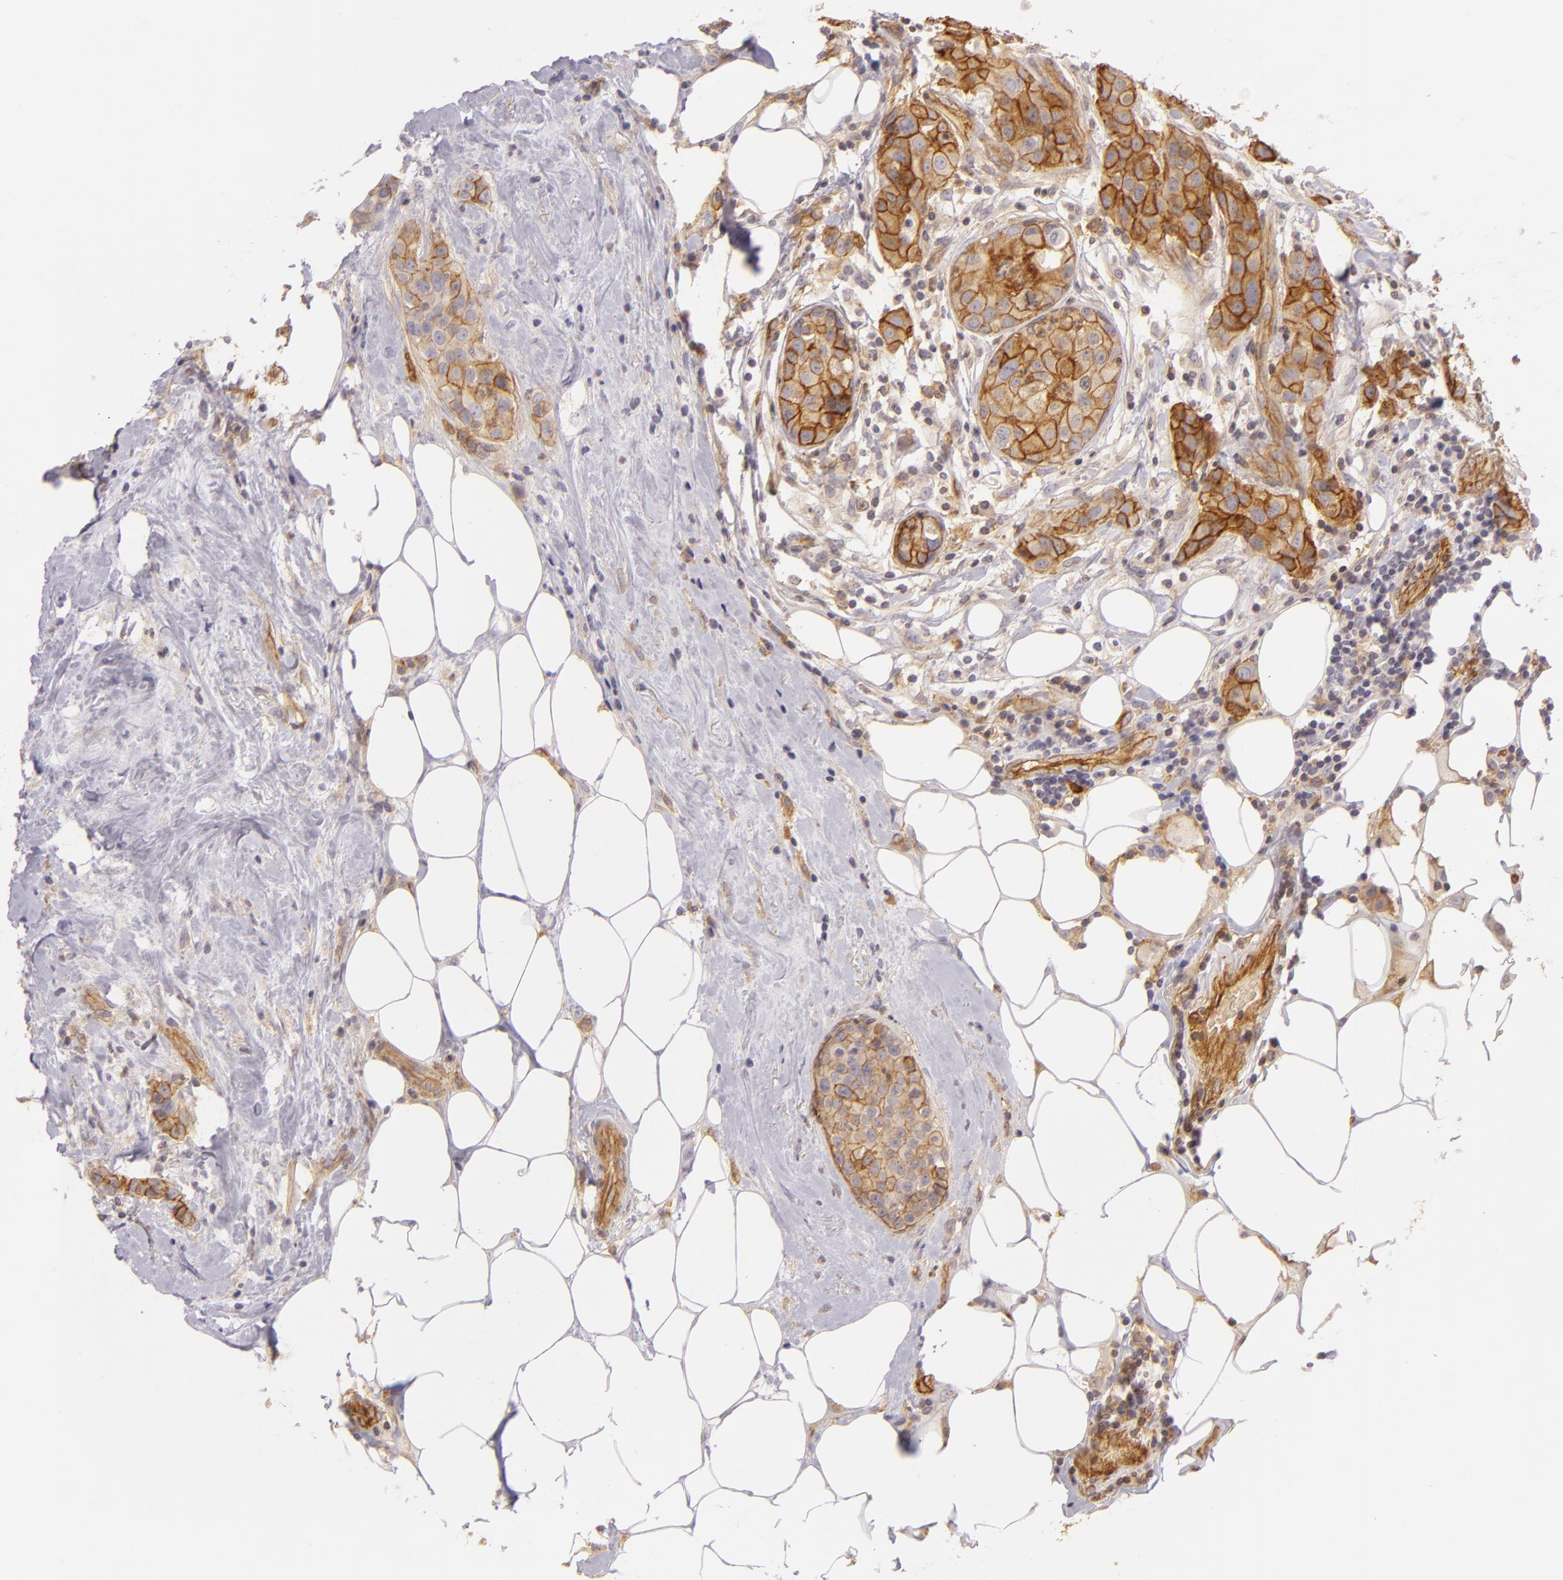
{"staining": {"intensity": "strong", "quantity": ">75%", "location": "cytoplasmic/membranous"}, "tissue": "breast cancer", "cell_type": "Tumor cells", "image_type": "cancer", "snomed": [{"axis": "morphology", "description": "Duct carcinoma"}, {"axis": "topography", "description": "Breast"}], "caption": "Protein expression analysis of breast cancer reveals strong cytoplasmic/membranous staining in about >75% of tumor cells.", "gene": "CD59", "patient": {"sex": "female", "age": 45}}